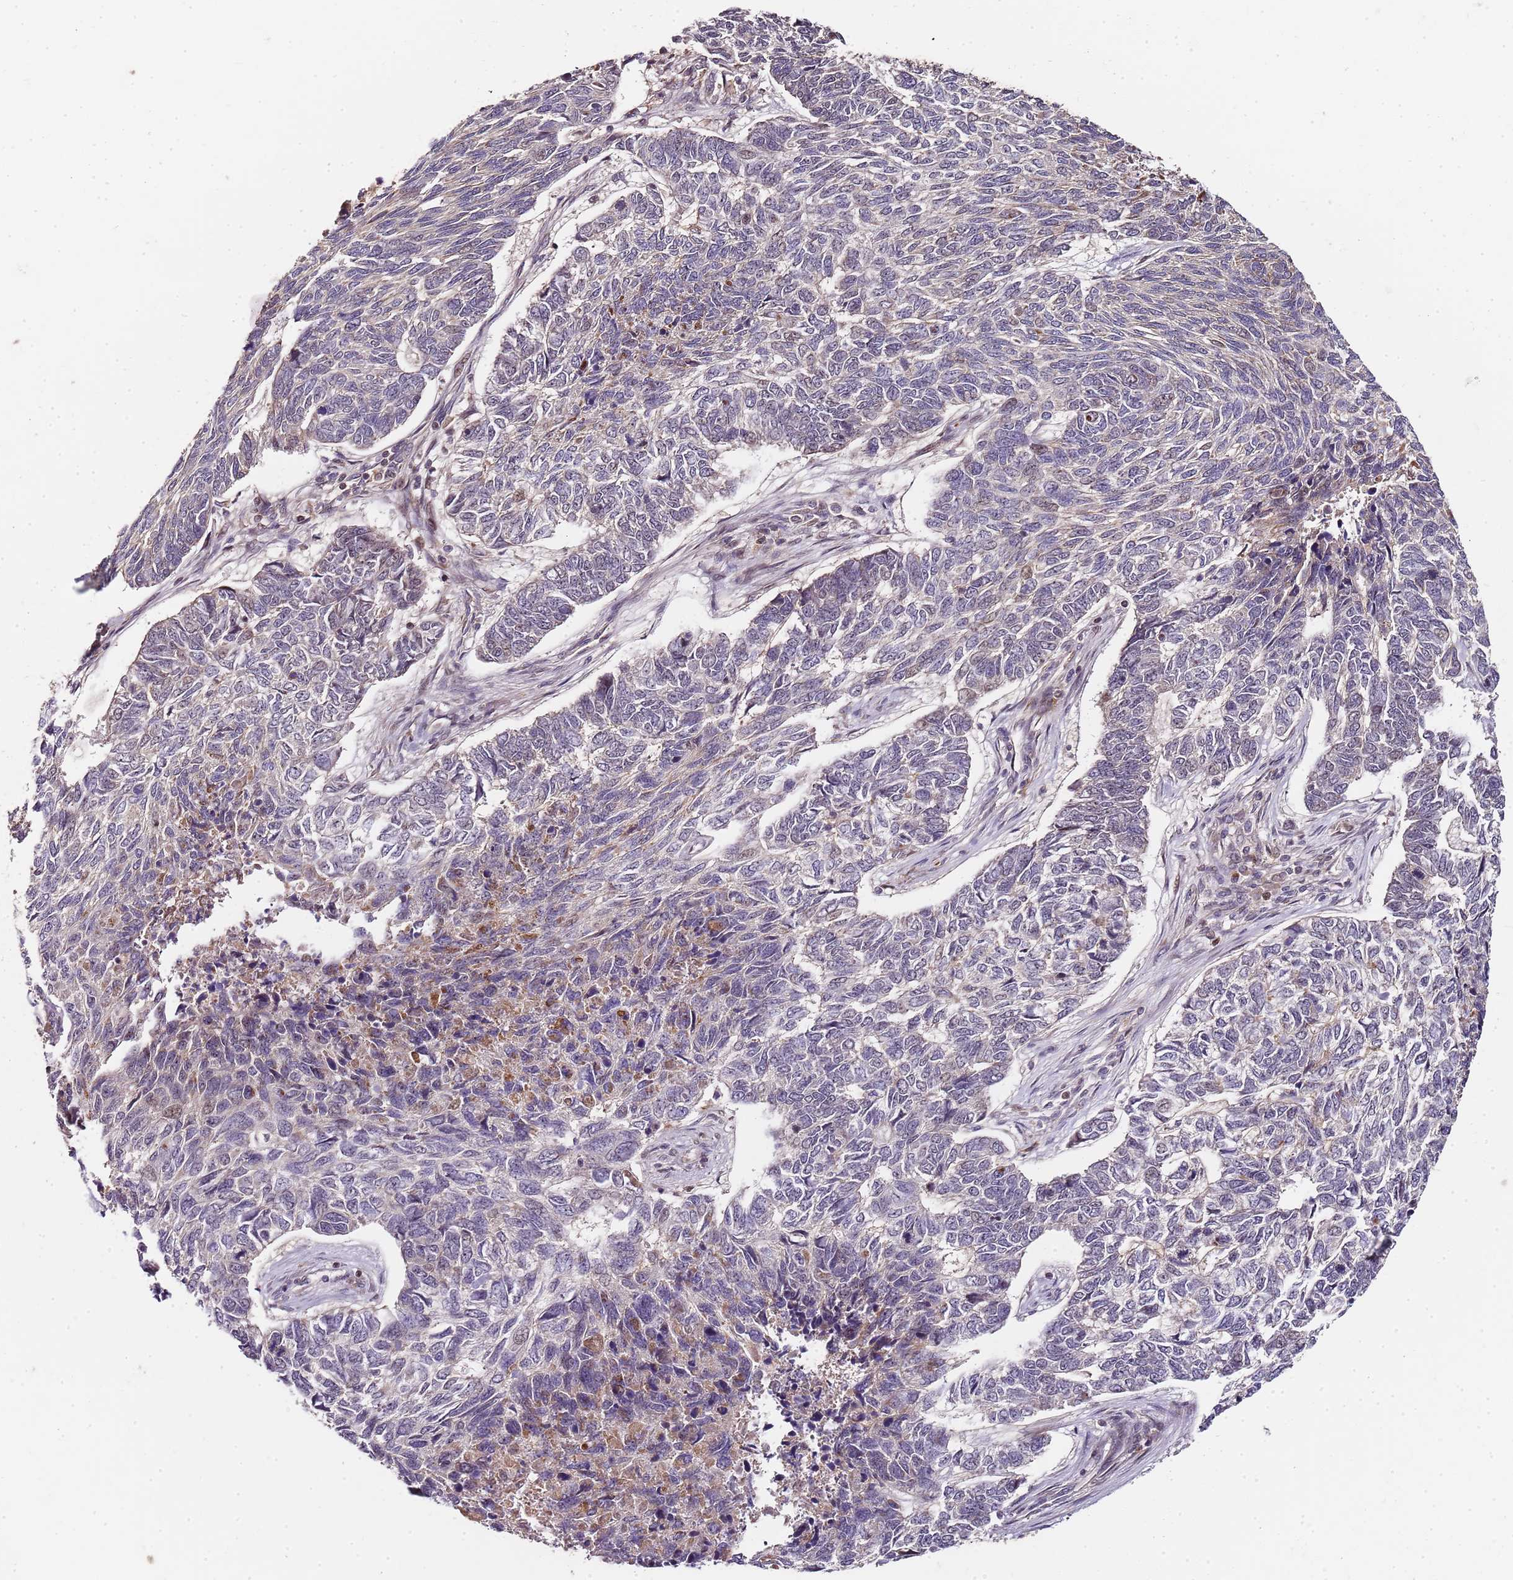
{"staining": {"intensity": "negative", "quantity": "none", "location": "none"}, "tissue": "skin cancer", "cell_type": "Tumor cells", "image_type": "cancer", "snomed": [{"axis": "morphology", "description": "Basal cell carcinoma"}, {"axis": "topography", "description": "Skin"}], "caption": "Immunohistochemistry image of skin cancer (basal cell carcinoma) stained for a protein (brown), which exhibits no positivity in tumor cells. (IHC, brightfield microscopy, high magnification).", "gene": "EDC3", "patient": {"sex": "female", "age": 65}}